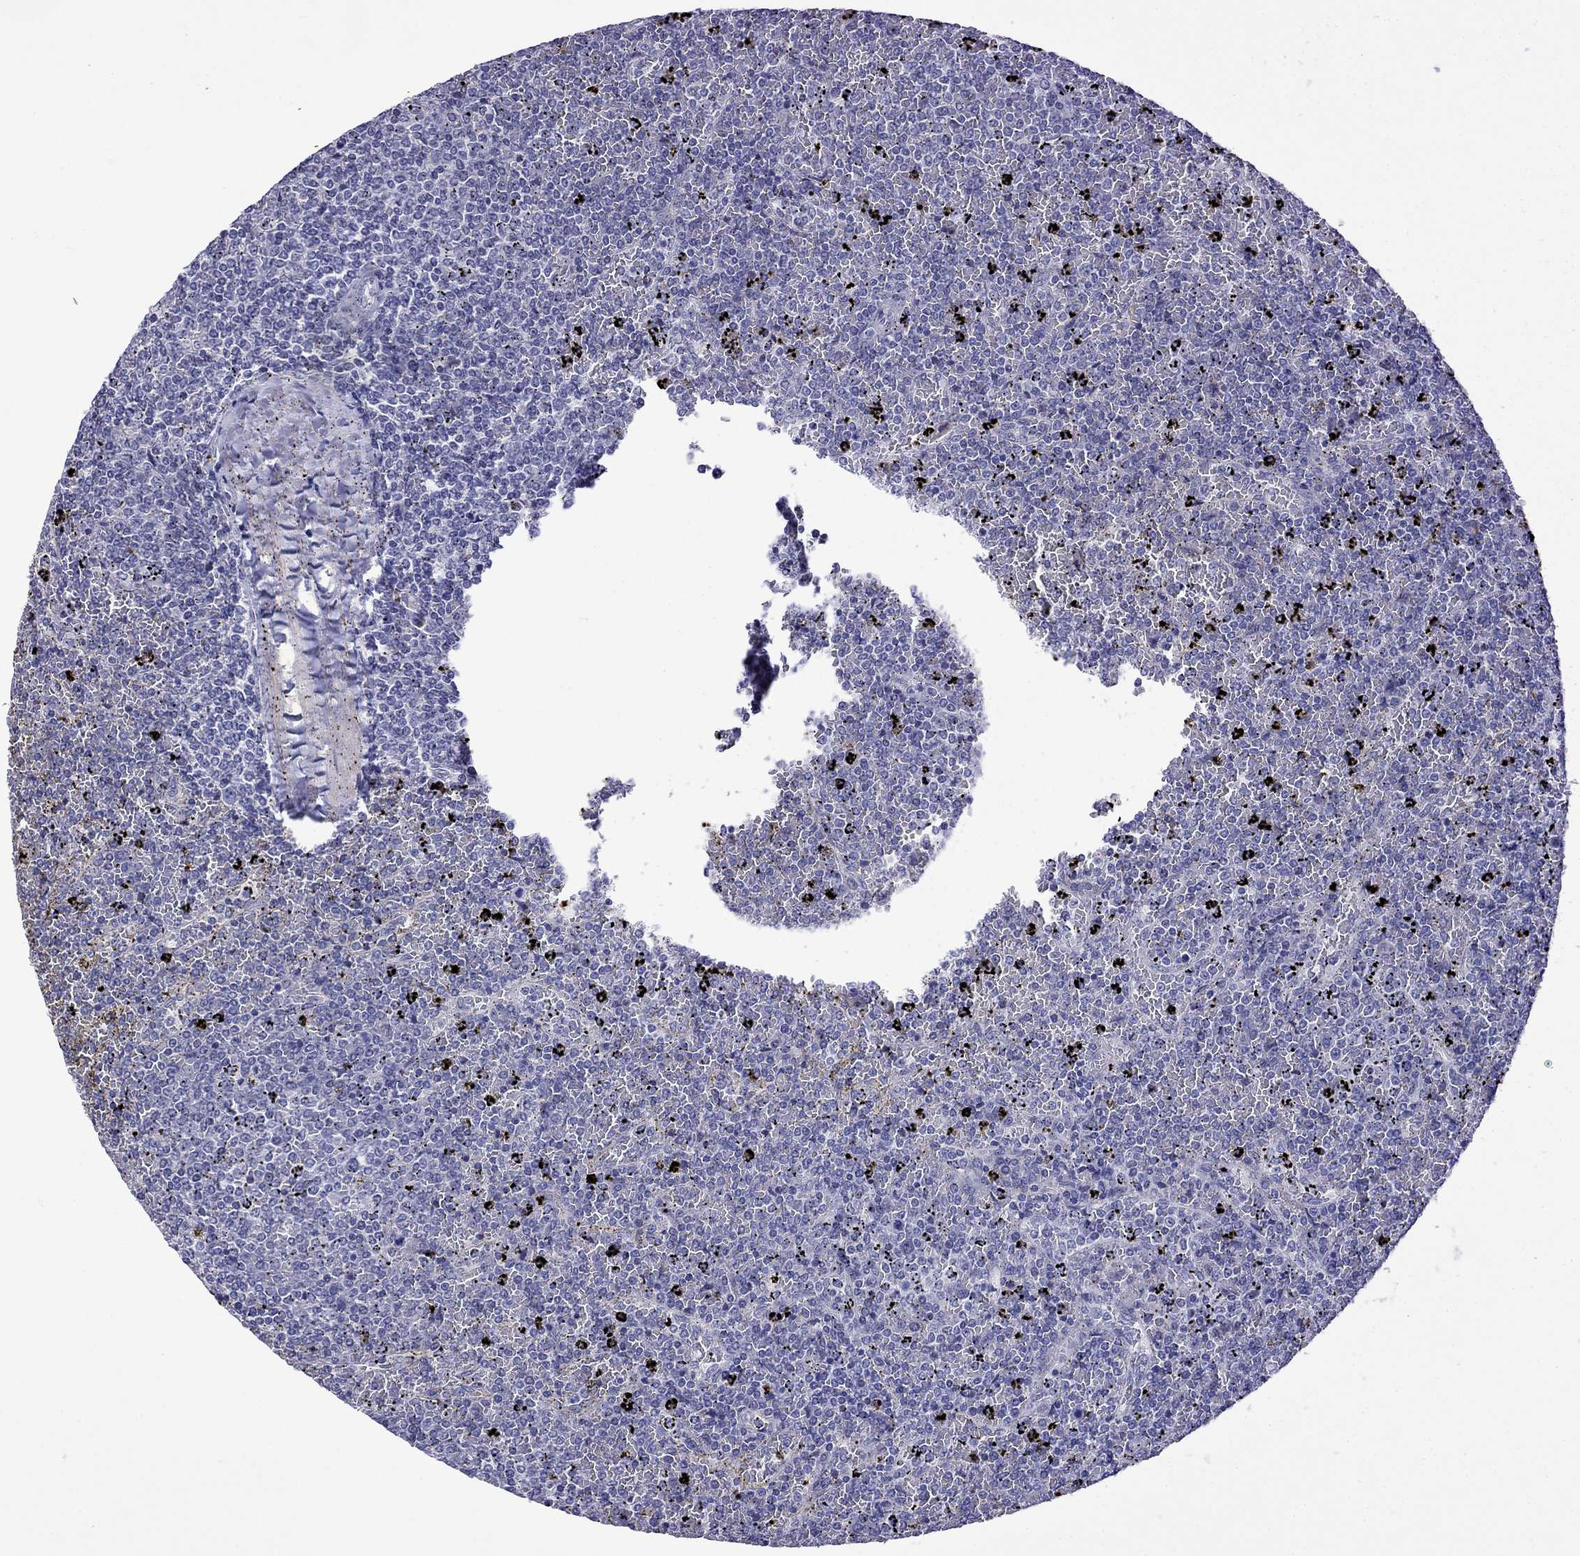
{"staining": {"intensity": "negative", "quantity": "none", "location": "none"}, "tissue": "lymphoma", "cell_type": "Tumor cells", "image_type": "cancer", "snomed": [{"axis": "morphology", "description": "Malignant lymphoma, non-Hodgkin's type, Low grade"}, {"axis": "topography", "description": "Spleen"}], "caption": "There is no significant staining in tumor cells of lymphoma.", "gene": "STAR", "patient": {"sex": "female", "age": 77}}